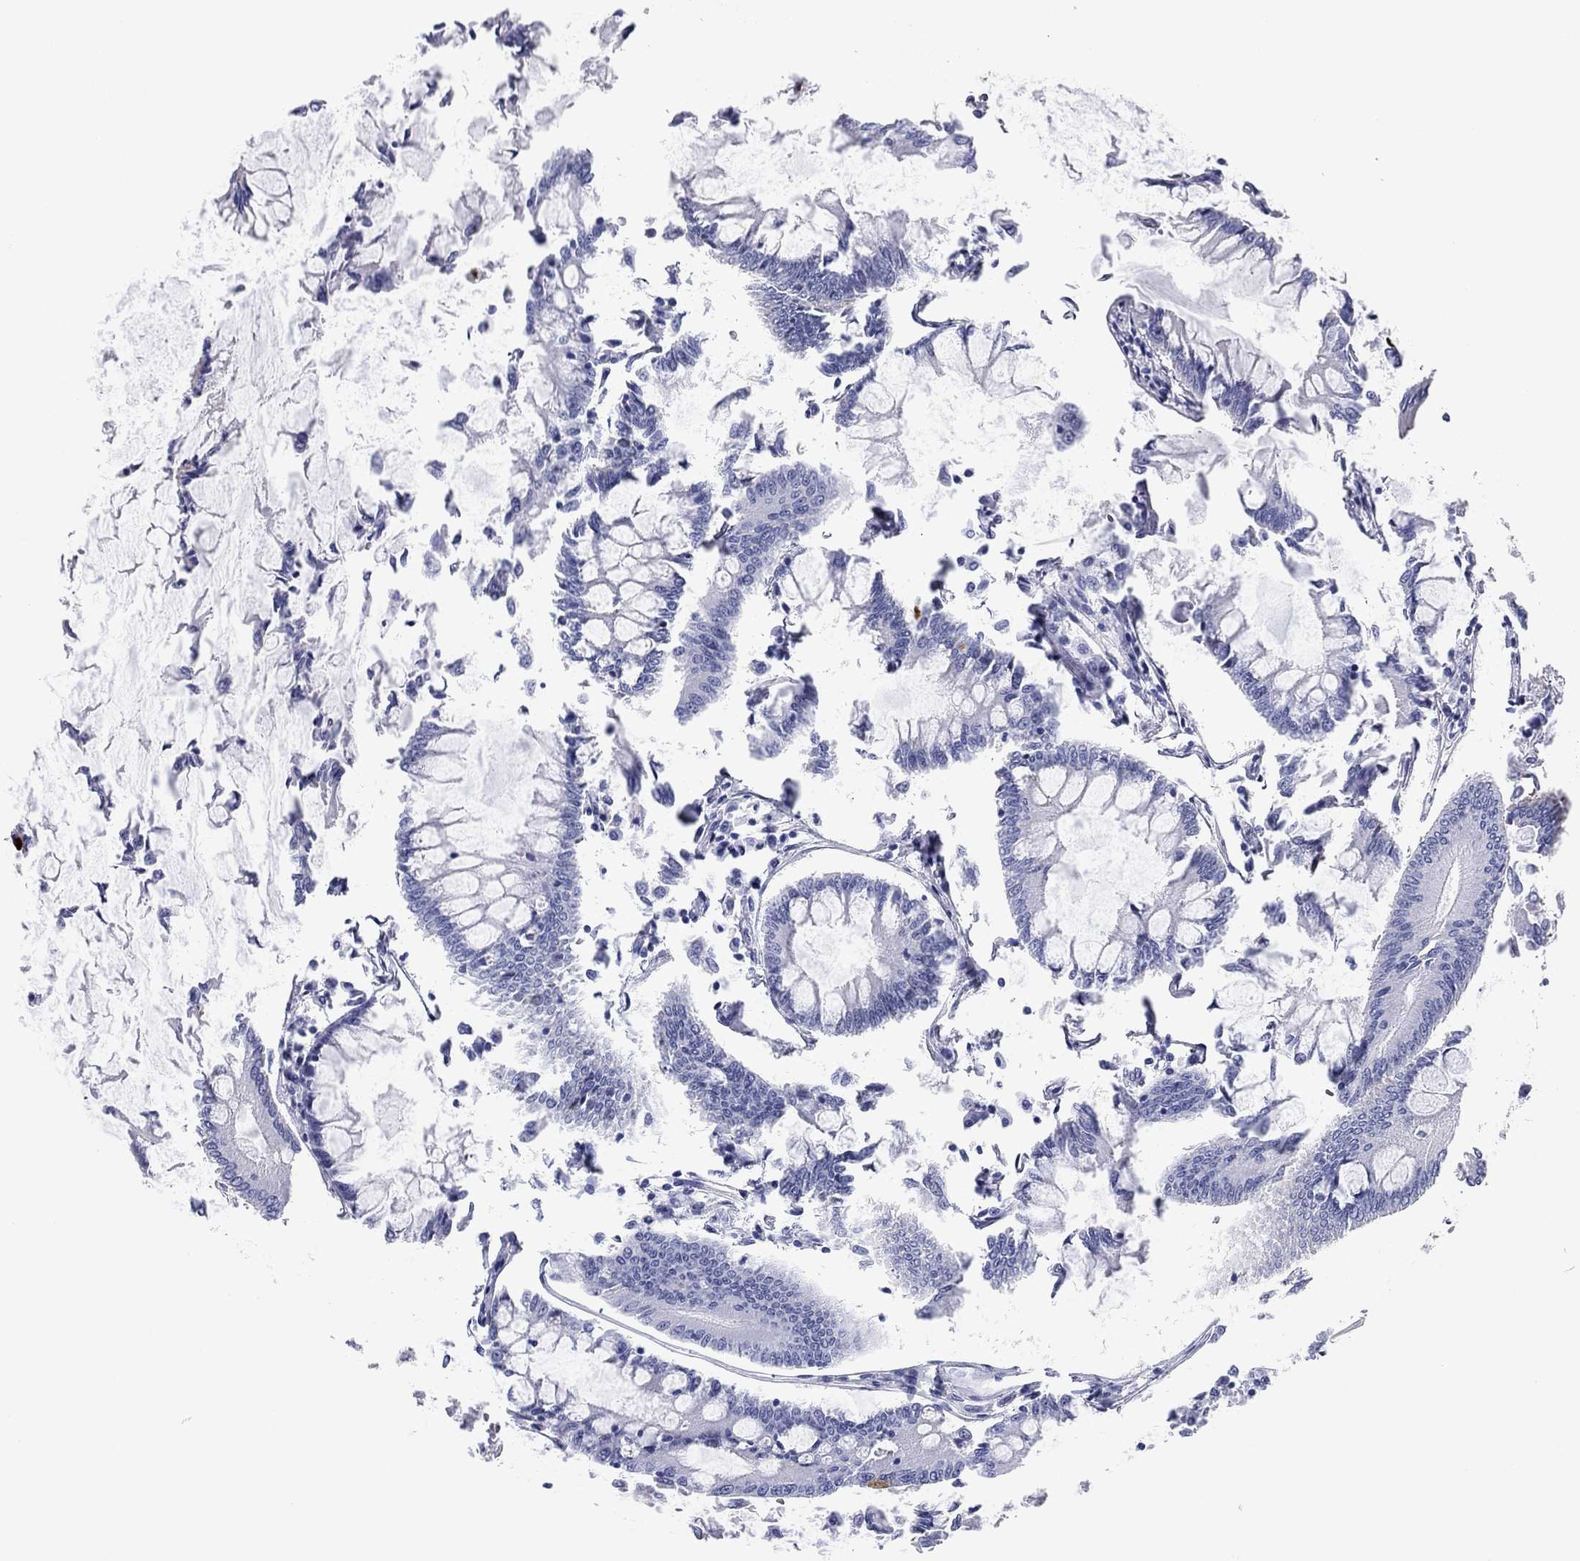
{"staining": {"intensity": "negative", "quantity": "none", "location": "none"}, "tissue": "colorectal cancer", "cell_type": "Tumor cells", "image_type": "cancer", "snomed": [{"axis": "morphology", "description": "Adenocarcinoma, NOS"}, {"axis": "topography", "description": "Colon"}], "caption": "Immunohistochemistry histopathology image of human colorectal adenocarcinoma stained for a protein (brown), which displays no expression in tumor cells. (DAB (3,3'-diaminobenzidine) IHC with hematoxylin counter stain).", "gene": "CHI3L2", "patient": {"sex": "female", "age": 65}}